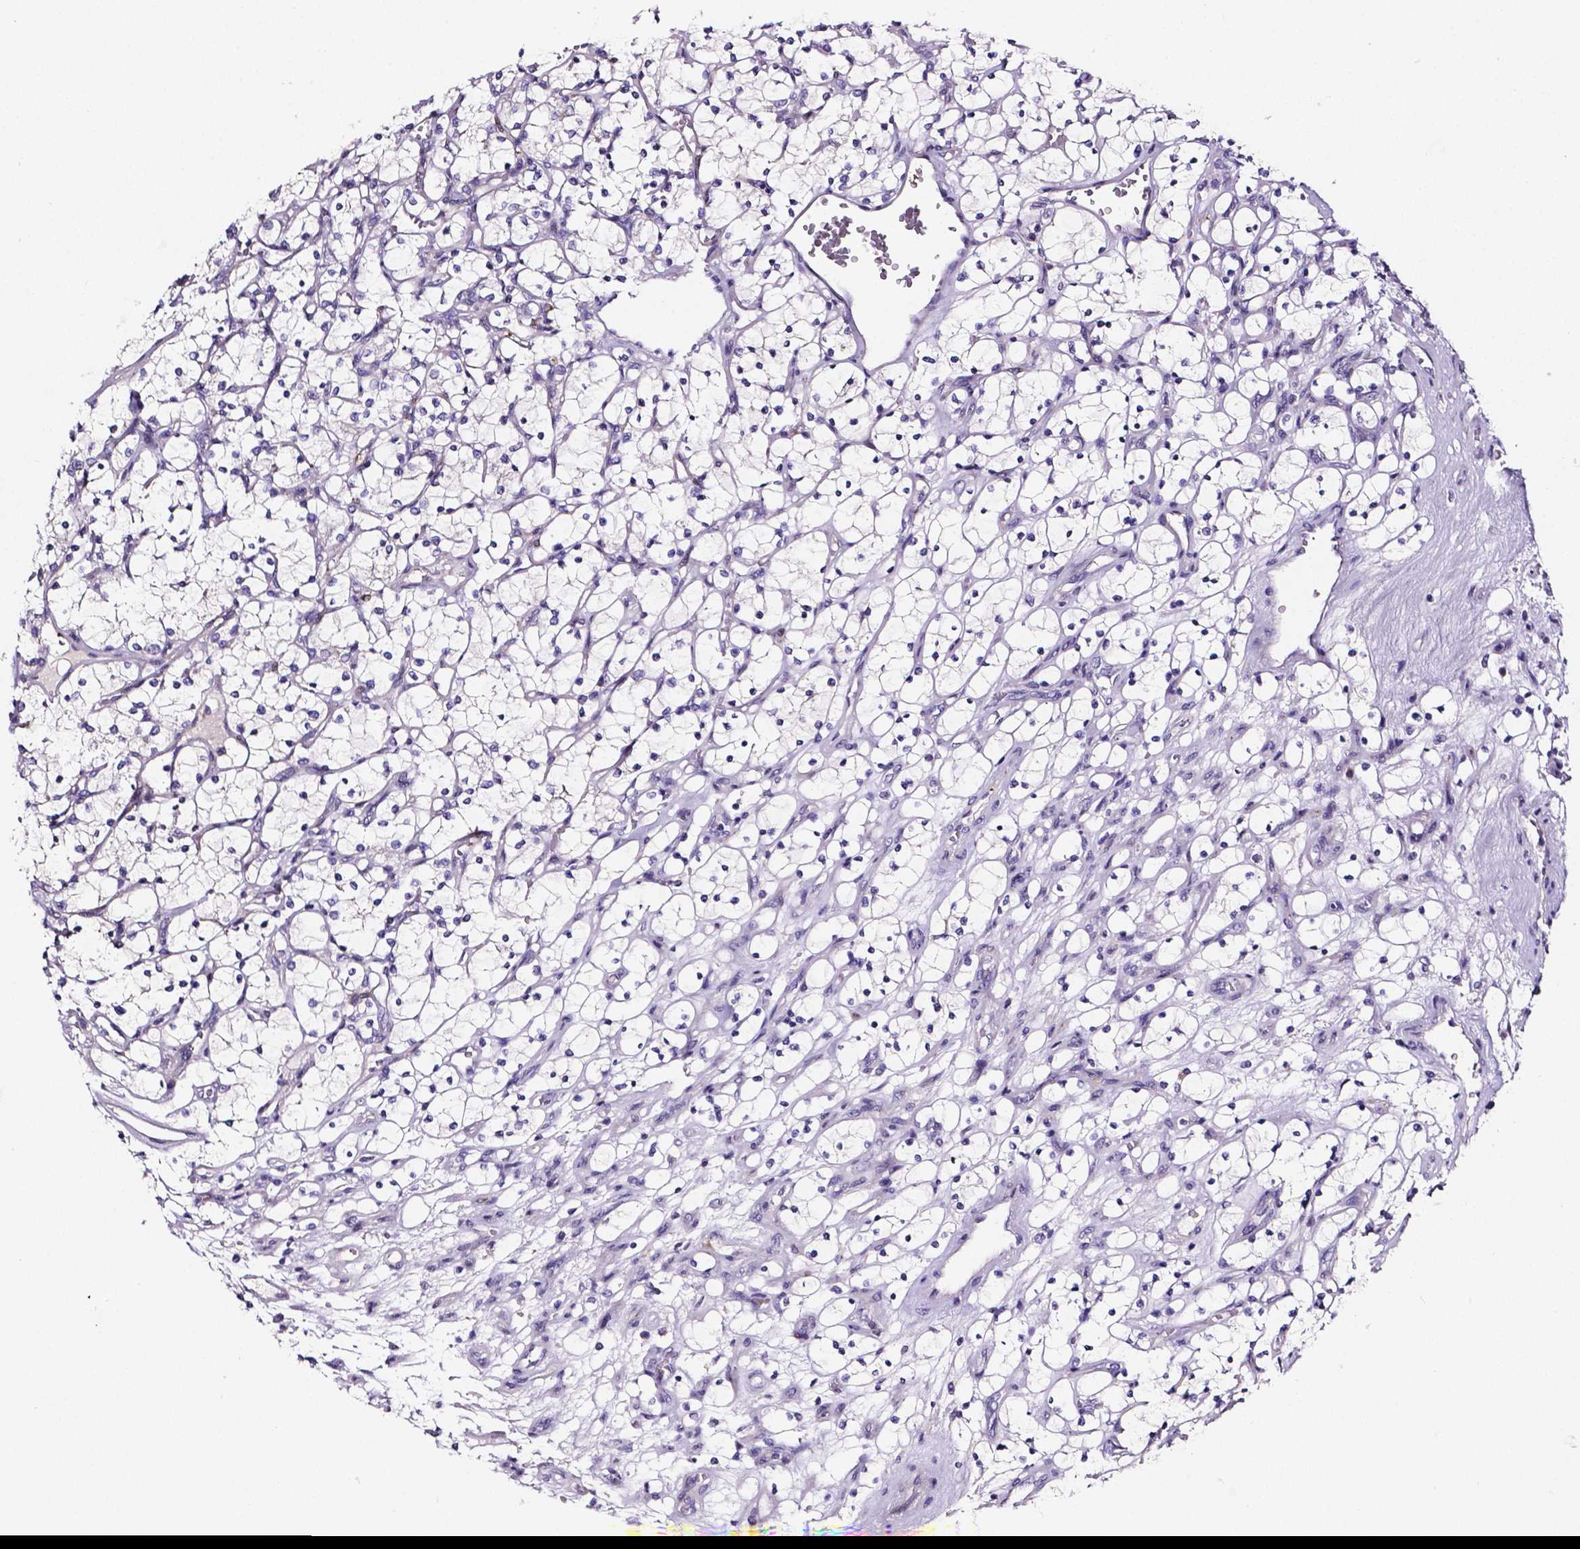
{"staining": {"intensity": "negative", "quantity": "none", "location": "none"}, "tissue": "renal cancer", "cell_type": "Tumor cells", "image_type": "cancer", "snomed": [{"axis": "morphology", "description": "Adenocarcinoma, NOS"}, {"axis": "topography", "description": "Kidney"}], "caption": "Renal adenocarcinoma was stained to show a protein in brown. There is no significant positivity in tumor cells.", "gene": "NRGN", "patient": {"sex": "female", "age": 69}}